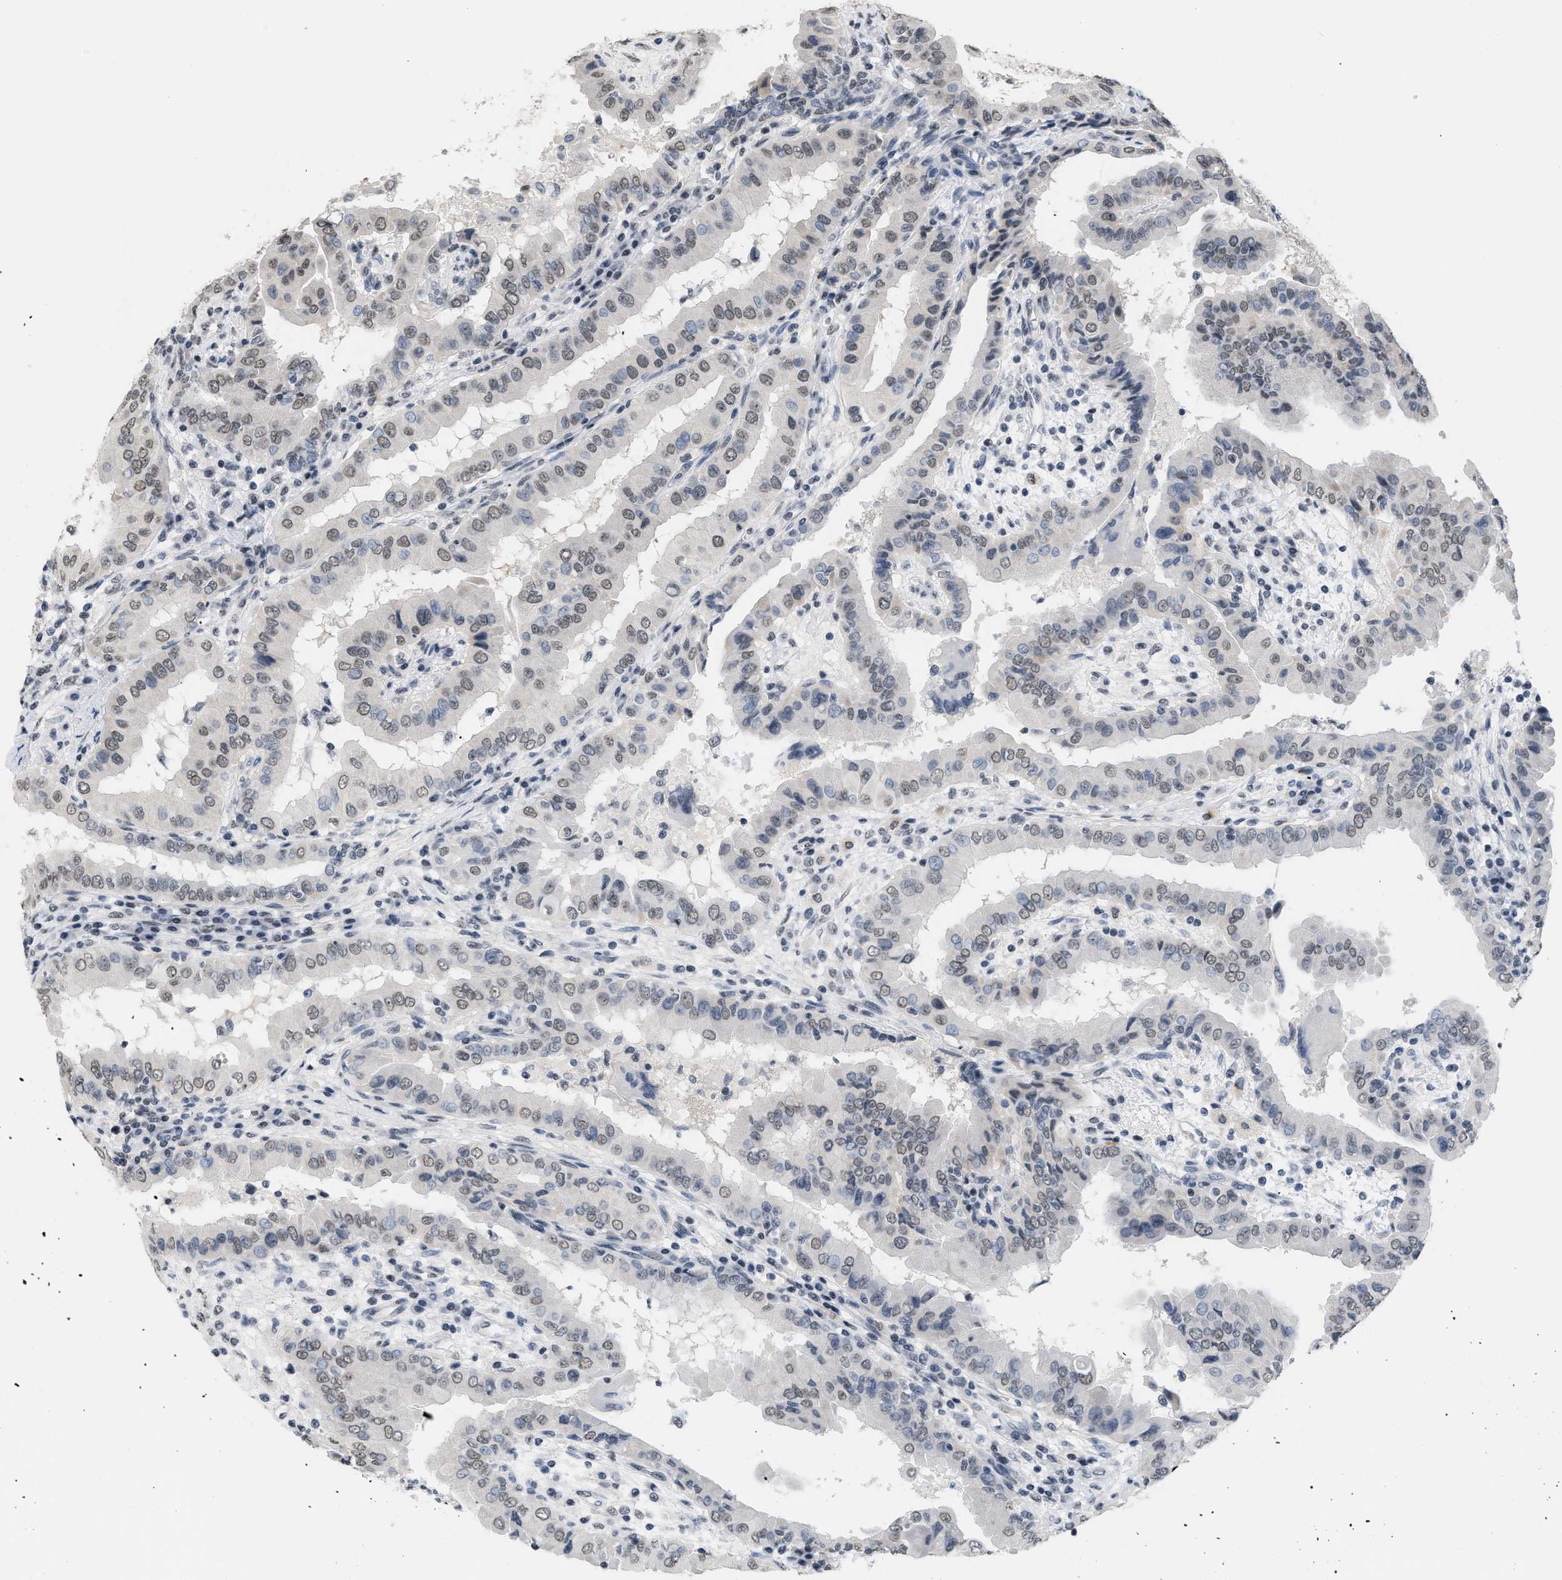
{"staining": {"intensity": "weak", "quantity": "25%-75%", "location": "nuclear"}, "tissue": "thyroid cancer", "cell_type": "Tumor cells", "image_type": "cancer", "snomed": [{"axis": "morphology", "description": "Papillary adenocarcinoma, NOS"}, {"axis": "topography", "description": "Thyroid gland"}], "caption": "IHC photomicrograph of neoplastic tissue: thyroid cancer stained using immunohistochemistry (IHC) shows low levels of weak protein expression localized specifically in the nuclear of tumor cells, appearing as a nuclear brown color.", "gene": "RAF1", "patient": {"sex": "male", "age": 33}}